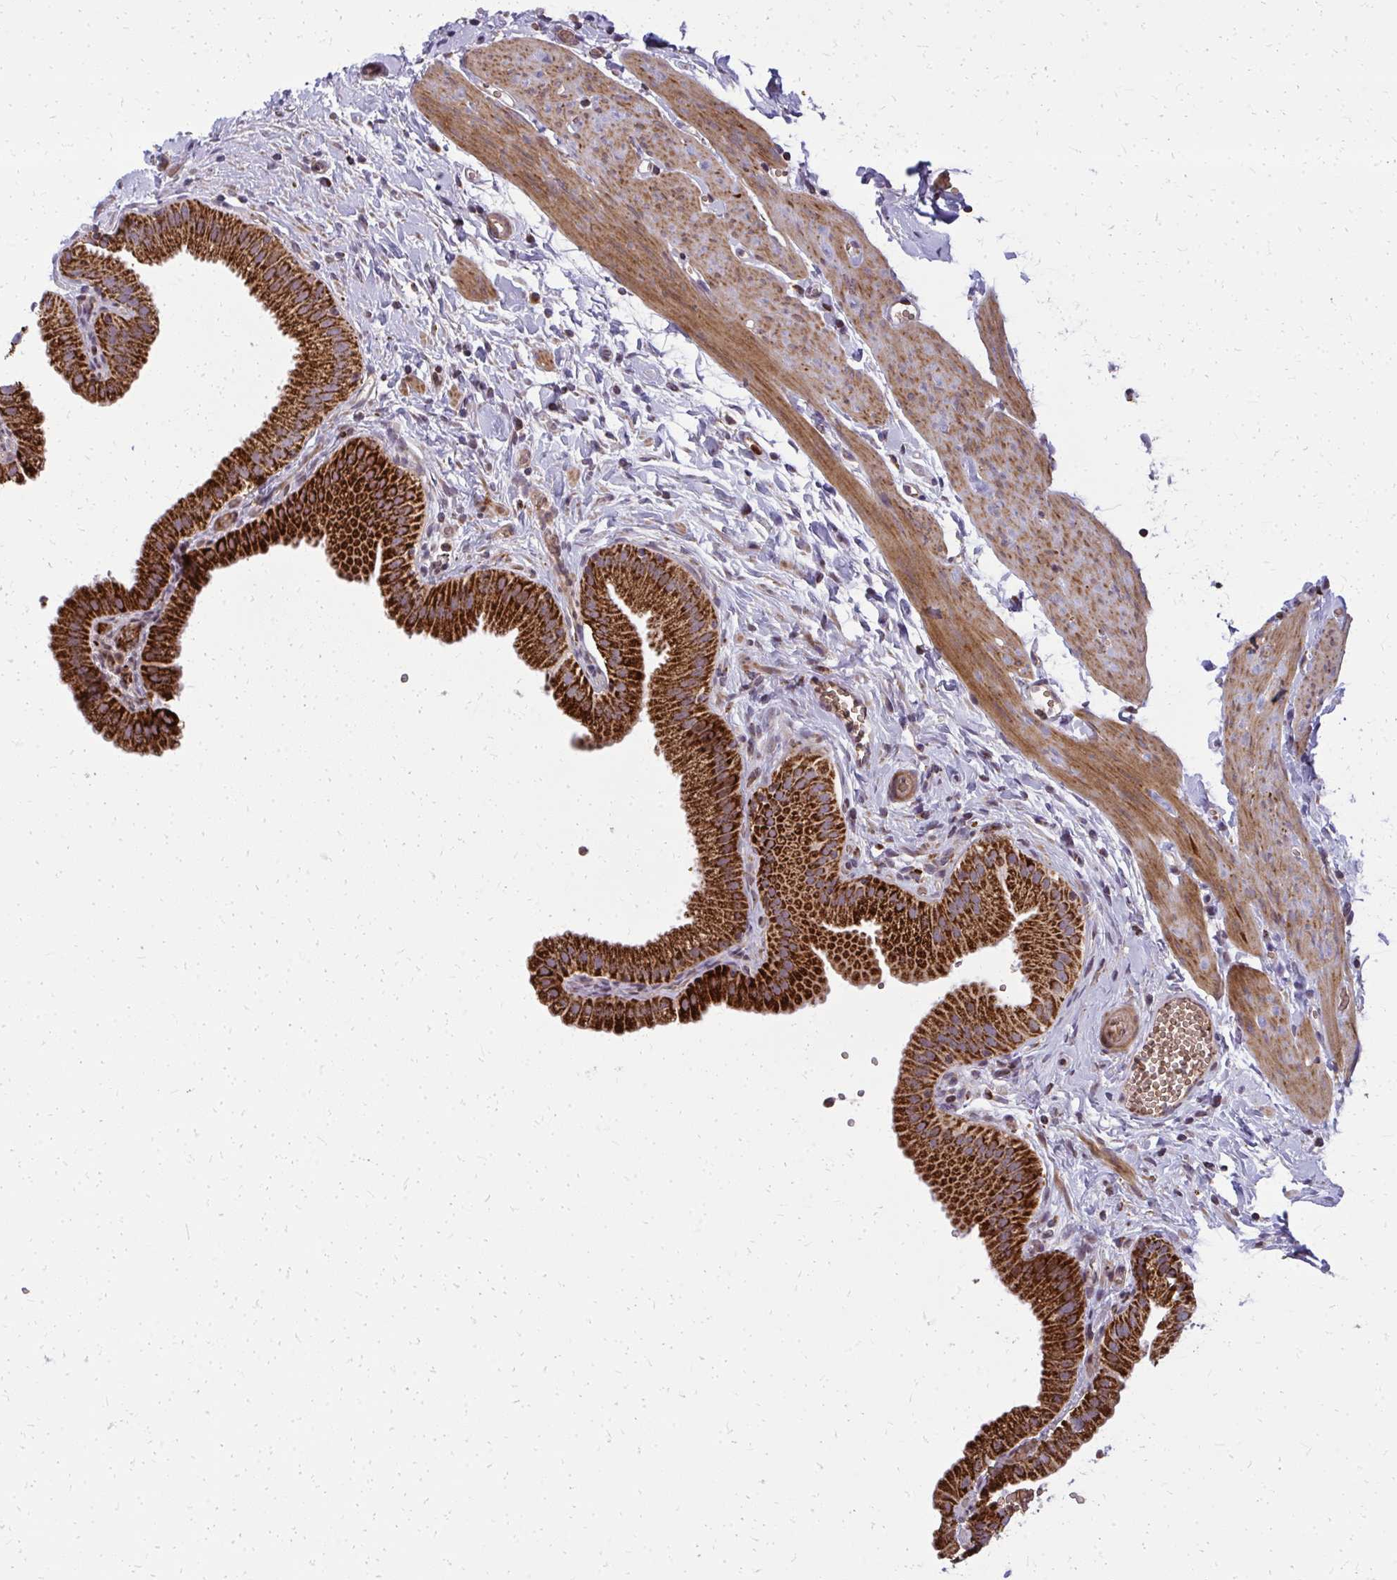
{"staining": {"intensity": "strong", "quantity": ">75%", "location": "cytoplasmic/membranous"}, "tissue": "gallbladder", "cell_type": "Glandular cells", "image_type": "normal", "snomed": [{"axis": "morphology", "description": "Normal tissue, NOS"}, {"axis": "topography", "description": "Gallbladder"}], "caption": "This is an image of immunohistochemistry (IHC) staining of normal gallbladder, which shows strong positivity in the cytoplasmic/membranous of glandular cells.", "gene": "MCCC1", "patient": {"sex": "female", "age": 63}}